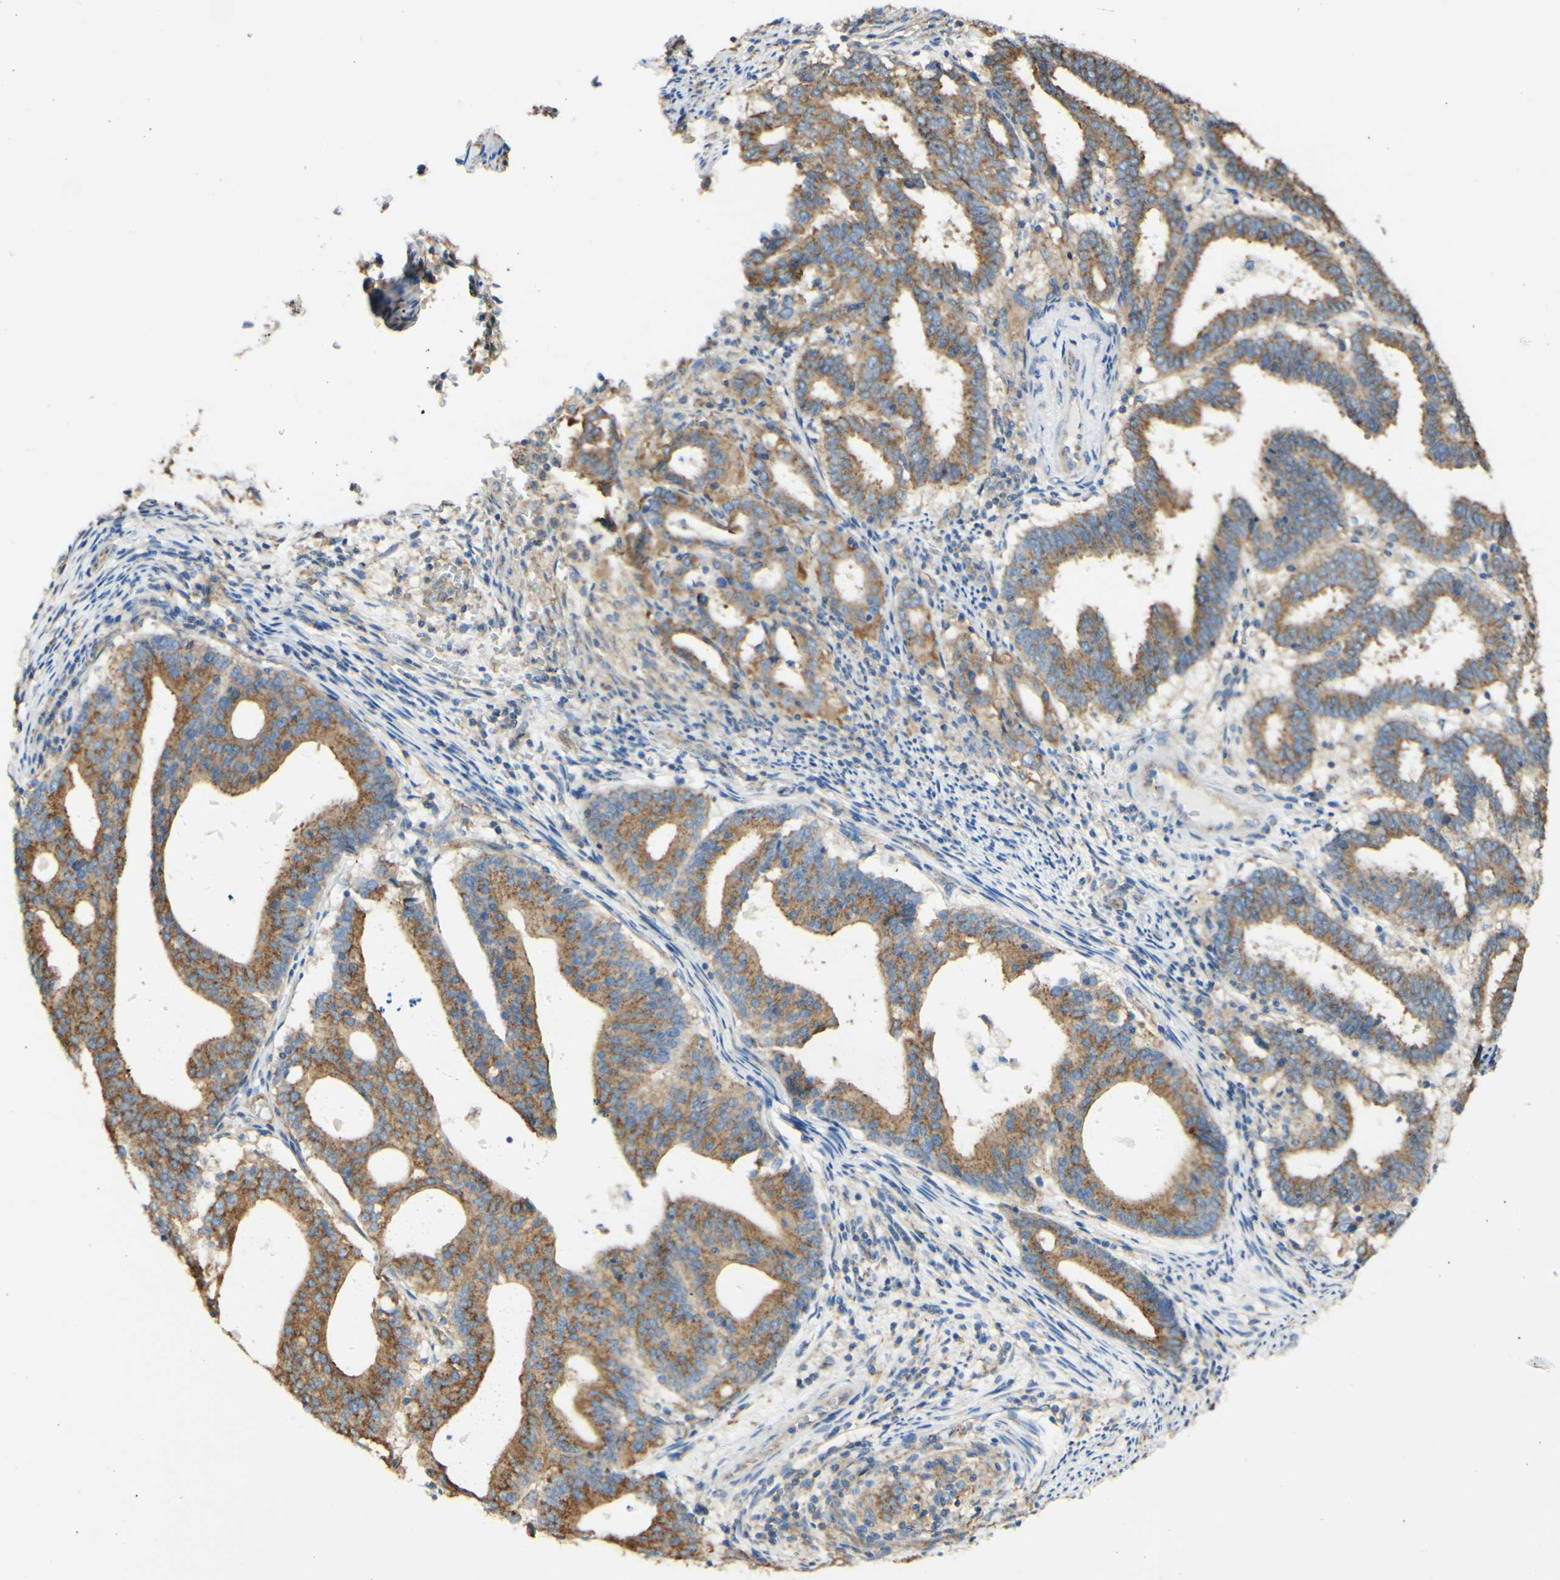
{"staining": {"intensity": "moderate", "quantity": "25%-75%", "location": "cytoplasmic/membranous"}, "tissue": "endometrial cancer", "cell_type": "Tumor cells", "image_type": "cancer", "snomed": [{"axis": "morphology", "description": "Adenocarcinoma, NOS"}, {"axis": "topography", "description": "Uterus"}], "caption": "Moderate cytoplasmic/membranous staining for a protein is present in approximately 25%-75% of tumor cells of endometrial cancer (adenocarcinoma) using immunohistochemistry.", "gene": "CLTC", "patient": {"sex": "female", "age": 83}}